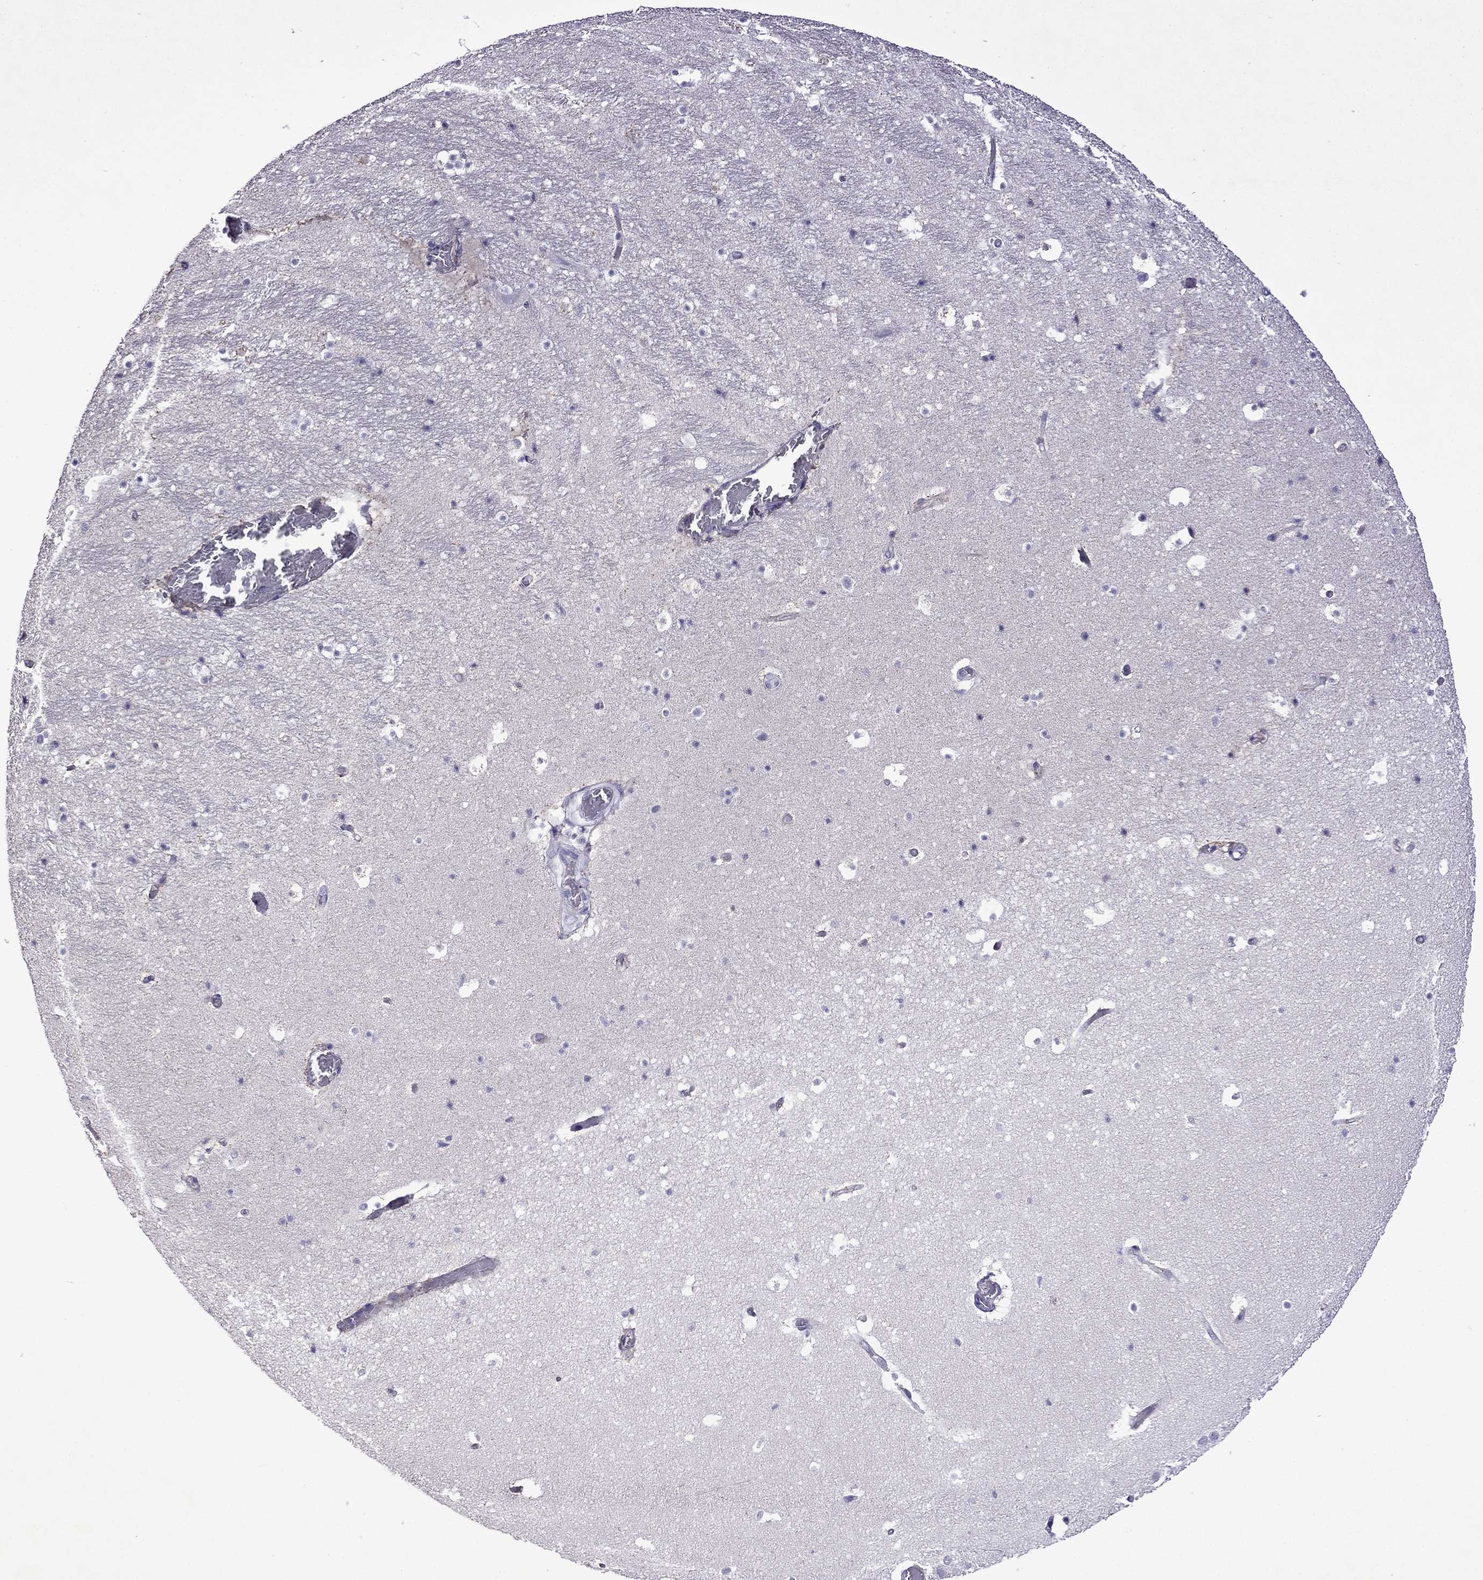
{"staining": {"intensity": "negative", "quantity": "none", "location": "none"}, "tissue": "hippocampus", "cell_type": "Glial cells", "image_type": "normal", "snomed": [{"axis": "morphology", "description": "Normal tissue, NOS"}, {"axis": "topography", "description": "Hippocampus"}], "caption": "Immunohistochemistry of normal human hippocampus exhibits no positivity in glial cells. (DAB (3,3'-diaminobenzidine) immunohistochemistry (IHC) with hematoxylin counter stain).", "gene": "TDRD1", "patient": {"sex": "male", "age": 26}}